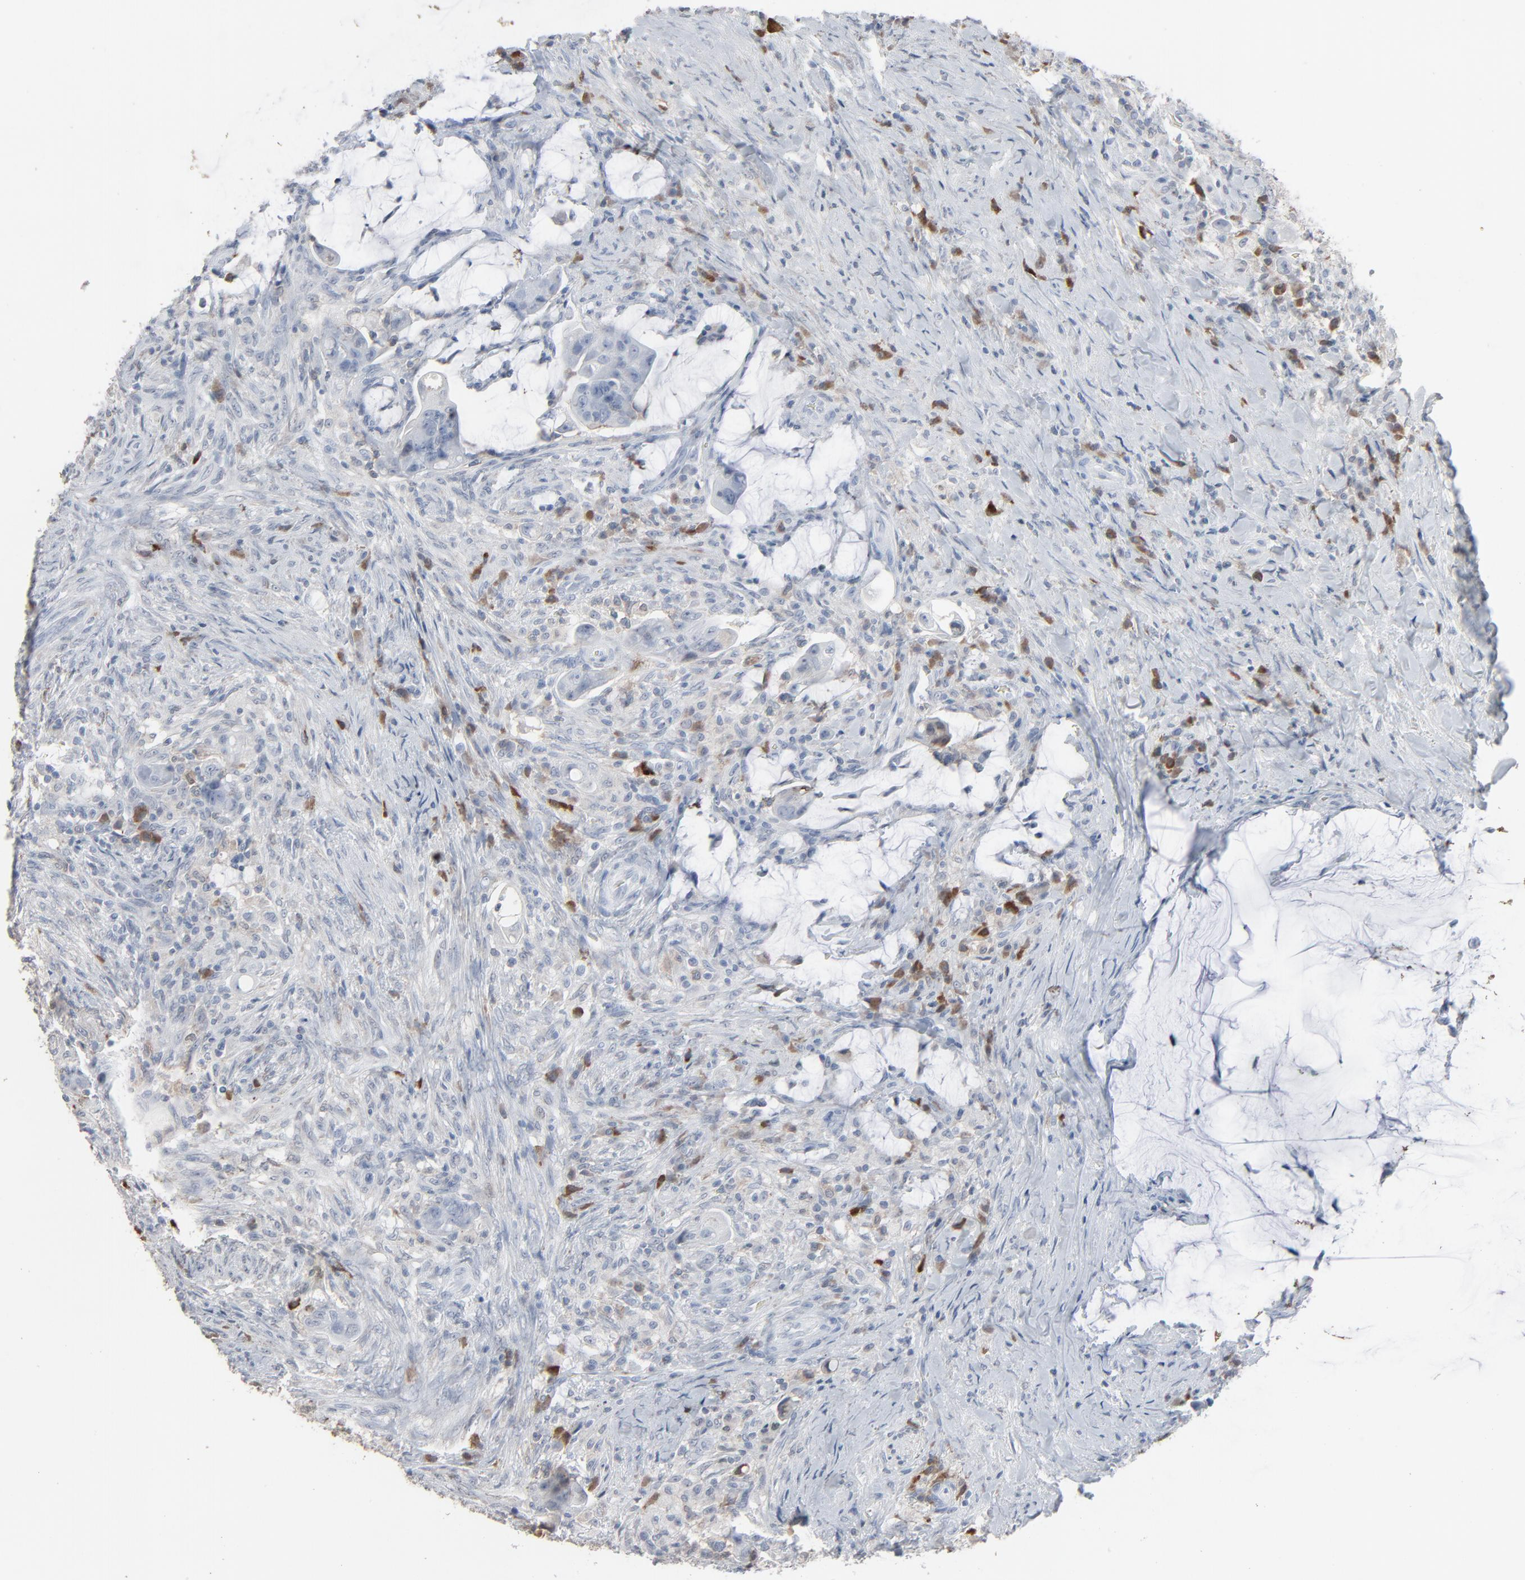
{"staining": {"intensity": "negative", "quantity": "none", "location": "none"}, "tissue": "colorectal cancer", "cell_type": "Tumor cells", "image_type": "cancer", "snomed": [{"axis": "morphology", "description": "Adenocarcinoma, NOS"}, {"axis": "topography", "description": "Rectum"}], "caption": "Photomicrograph shows no protein positivity in tumor cells of colorectal cancer (adenocarcinoma) tissue. The staining is performed using DAB (3,3'-diaminobenzidine) brown chromogen with nuclei counter-stained in using hematoxylin.", "gene": "PHGDH", "patient": {"sex": "female", "age": 71}}